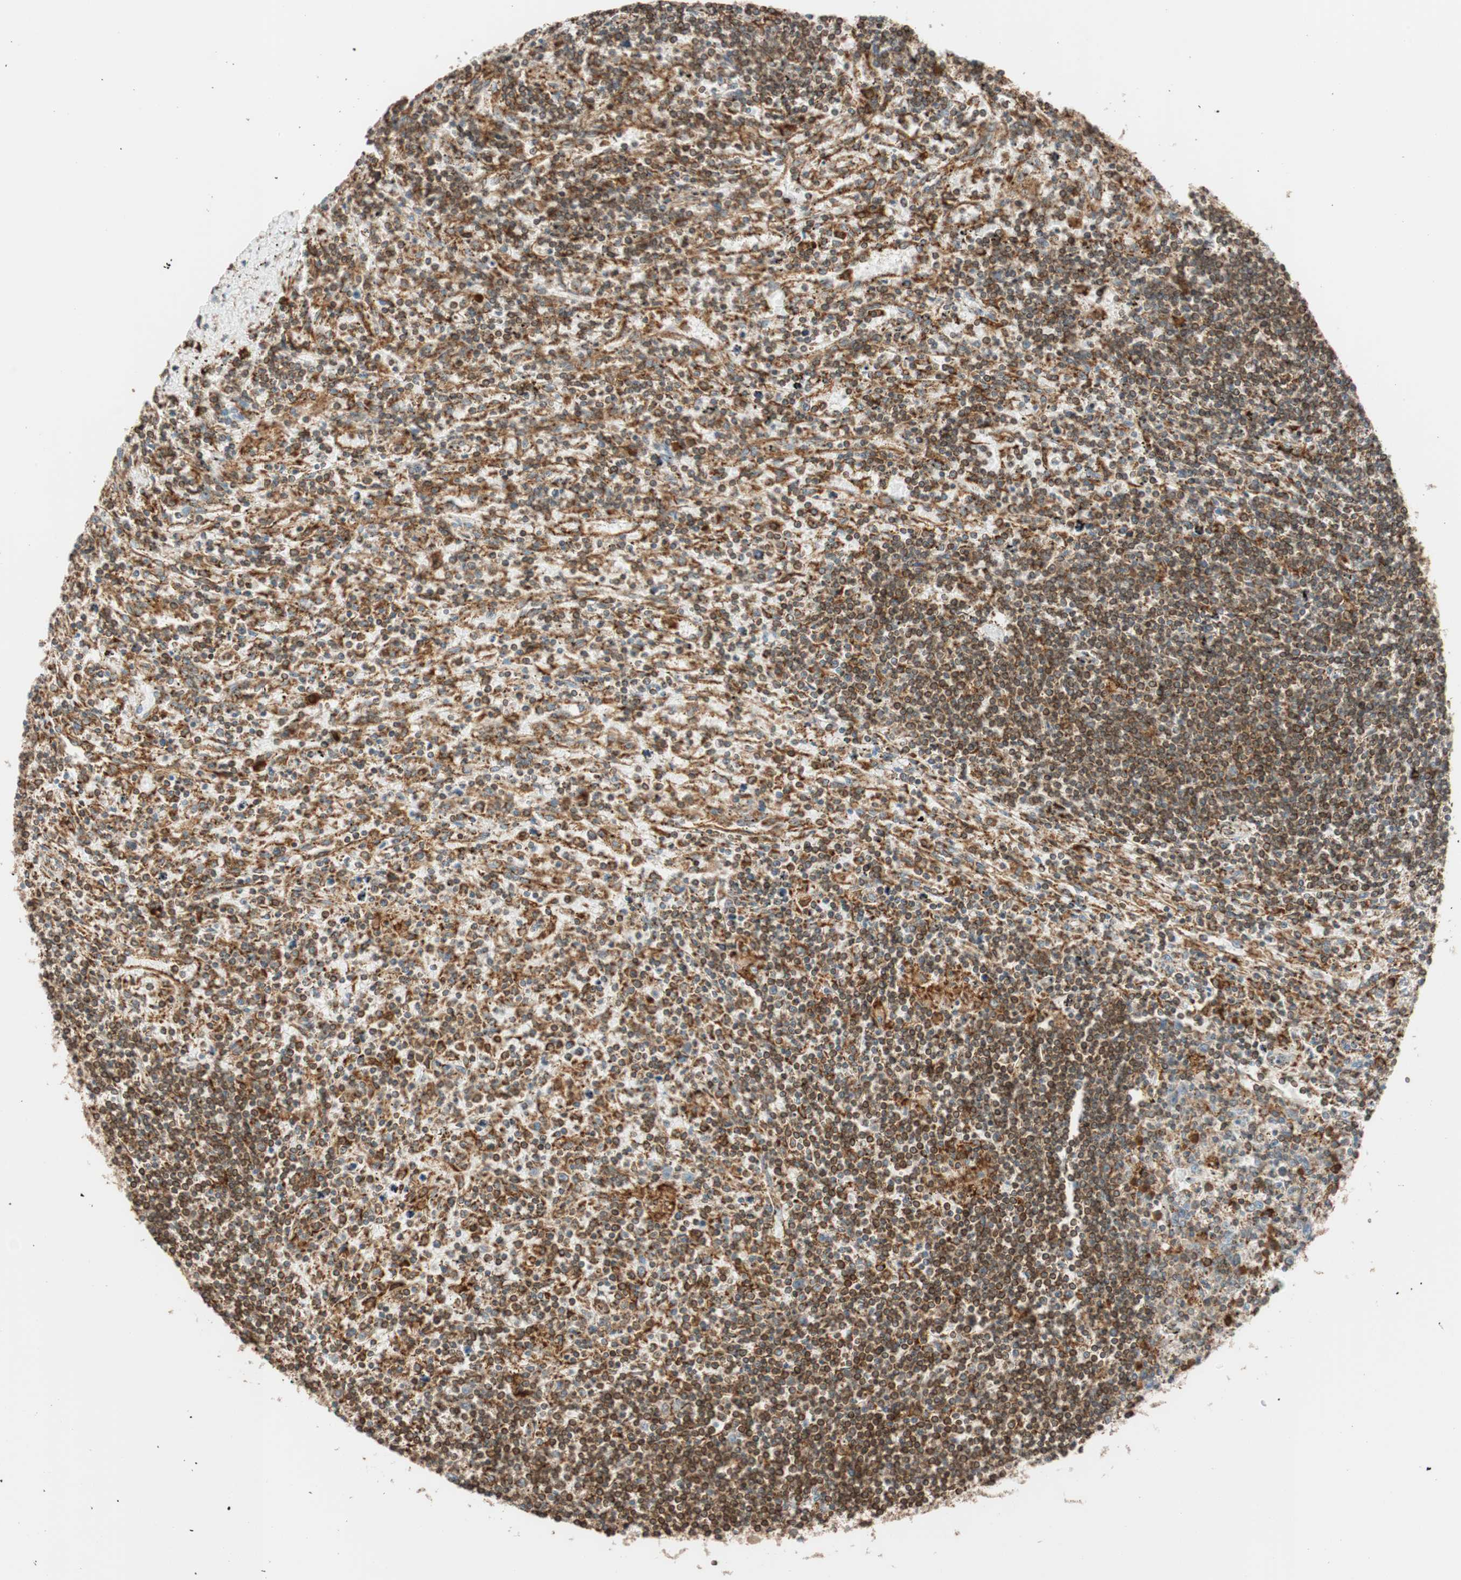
{"staining": {"intensity": "moderate", "quantity": ">75%", "location": "cytoplasmic/membranous"}, "tissue": "lymphoma", "cell_type": "Tumor cells", "image_type": "cancer", "snomed": [{"axis": "morphology", "description": "Malignant lymphoma, non-Hodgkin's type, Low grade"}, {"axis": "topography", "description": "Spleen"}], "caption": "A brown stain shows moderate cytoplasmic/membranous staining of a protein in human lymphoma tumor cells. (Stains: DAB (3,3'-diaminobenzidine) in brown, nuclei in blue, Microscopy: brightfield microscopy at high magnification).", "gene": "PRKCSH", "patient": {"sex": "male", "age": 76}}